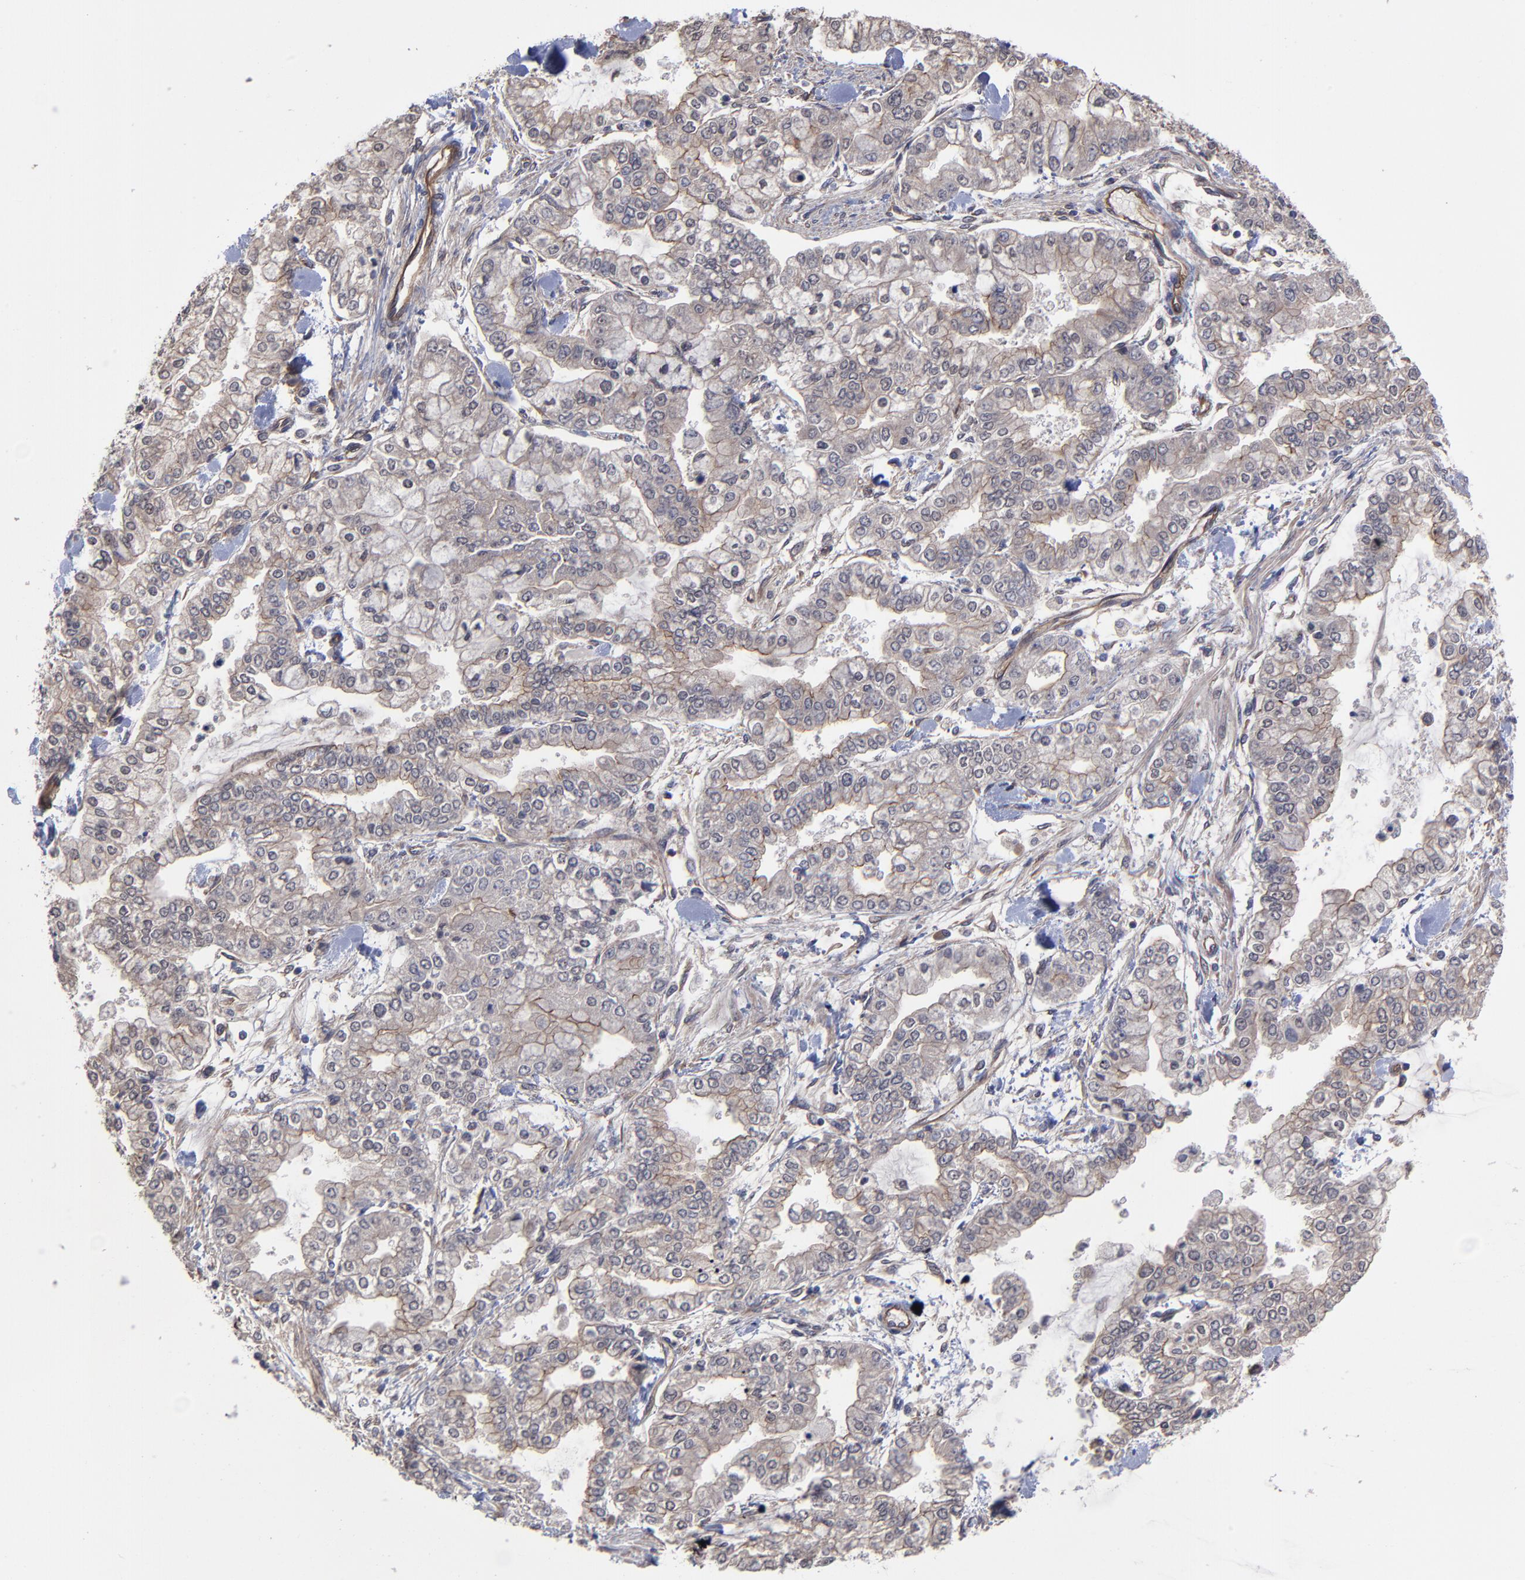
{"staining": {"intensity": "weak", "quantity": "25%-75%", "location": "cytoplasmic/membranous"}, "tissue": "stomach cancer", "cell_type": "Tumor cells", "image_type": "cancer", "snomed": [{"axis": "morphology", "description": "Normal tissue, NOS"}, {"axis": "morphology", "description": "Adenocarcinoma, NOS"}, {"axis": "topography", "description": "Stomach, upper"}, {"axis": "topography", "description": "Stomach"}], "caption": "Brown immunohistochemical staining in human stomach cancer reveals weak cytoplasmic/membranous positivity in approximately 25%-75% of tumor cells.", "gene": "ZNF780B", "patient": {"sex": "male", "age": 76}}